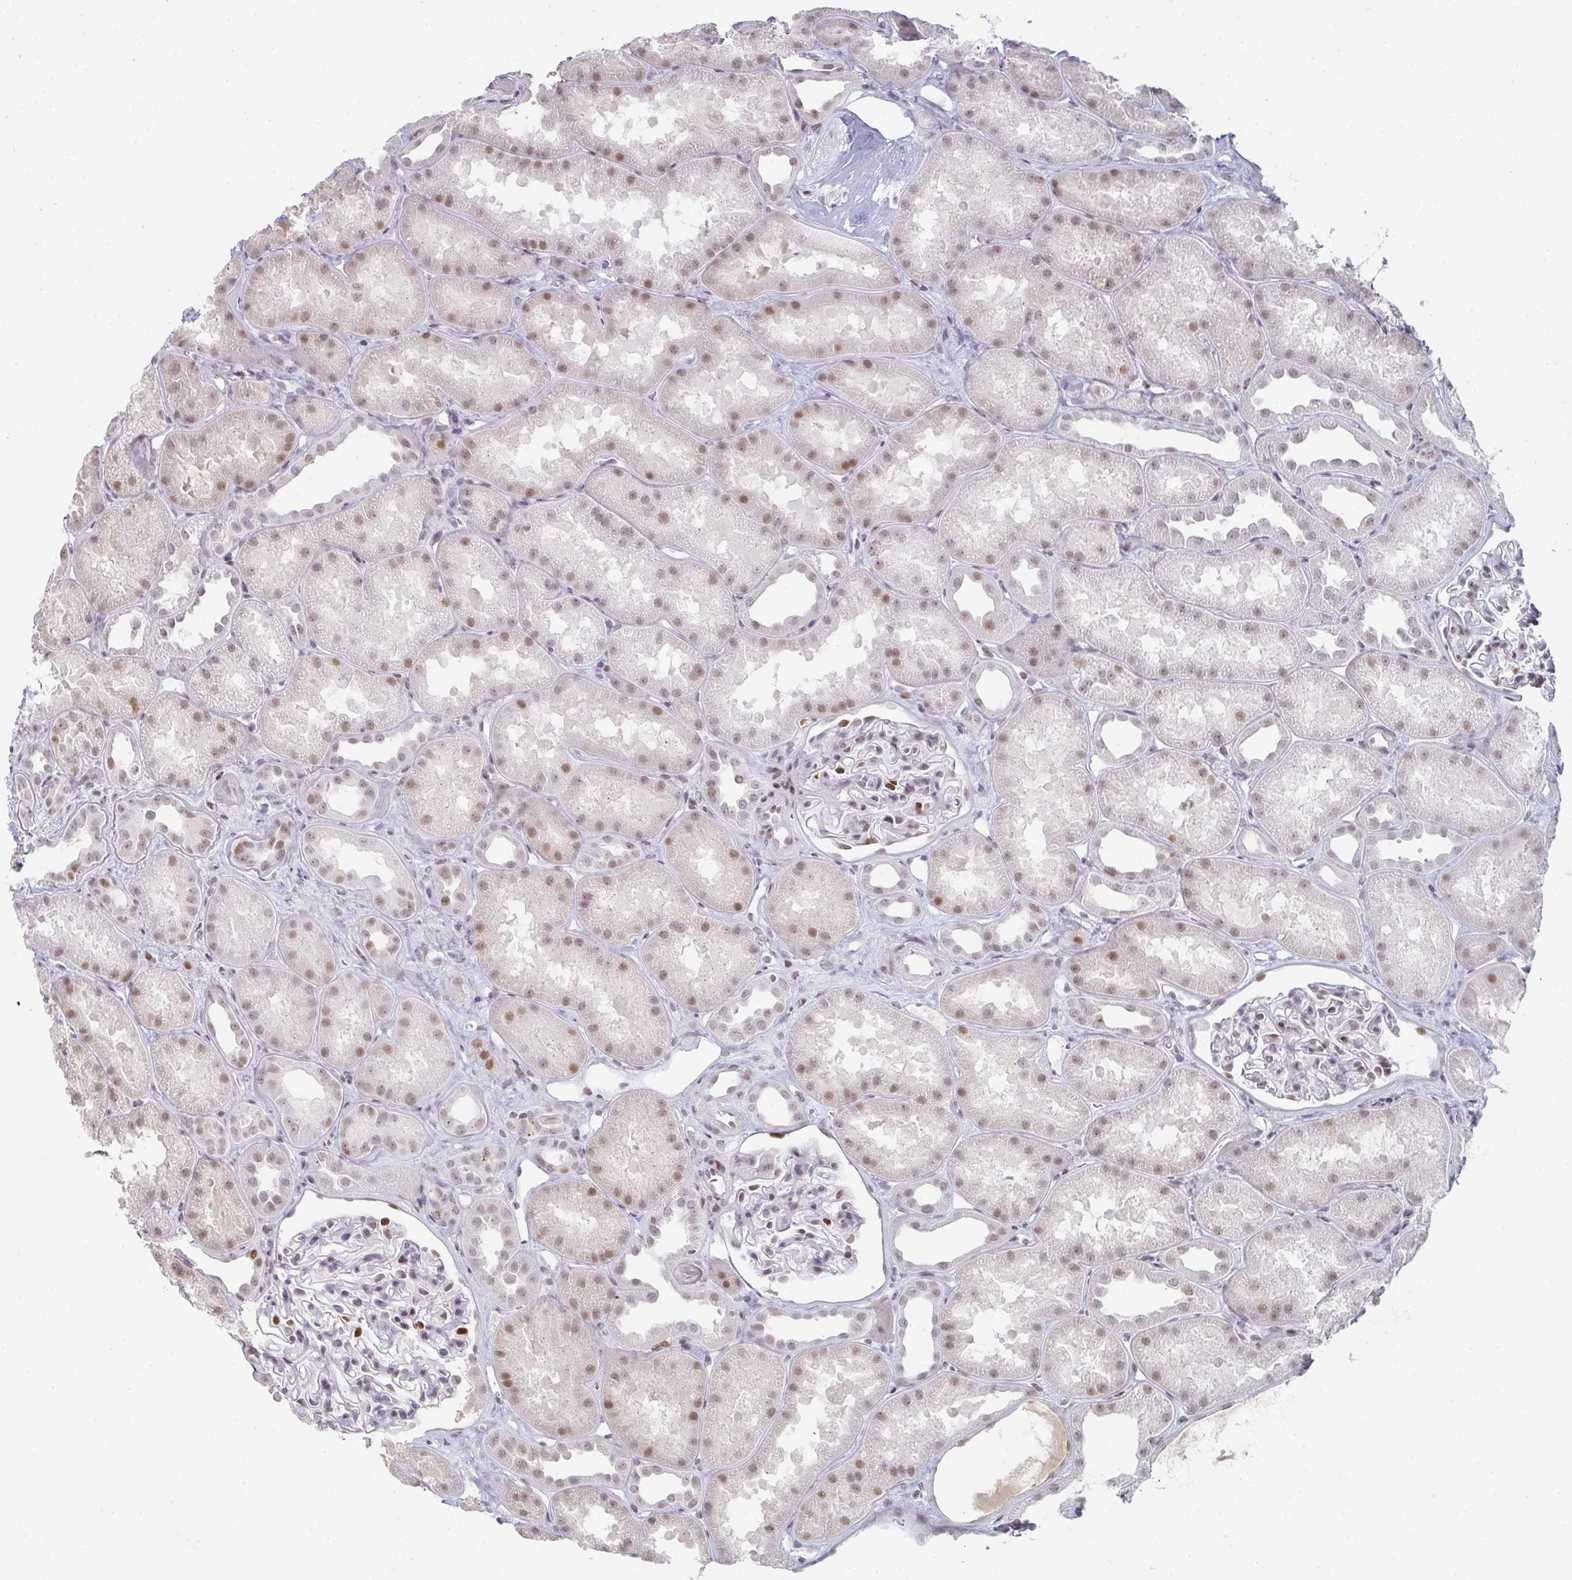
{"staining": {"intensity": "moderate", "quantity": "<25%", "location": "nuclear"}, "tissue": "kidney", "cell_type": "Cells in glomeruli", "image_type": "normal", "snomed": [{"axis": "morphology", "description": "Normal tissue, NOS"}, {"axis": "topography", "description": "Kidney"}], "caption": "Brown immunohistochemical staining in normal kidney exhibits moderate nuclear staining in about <25% of cells in glomeruli. (DAB (3,3'-diaminobenzidine) IHC with brightfield microscopy, high magnification).", "gene": "LIN54", "patient": {"sex": "male", "age": 61}}